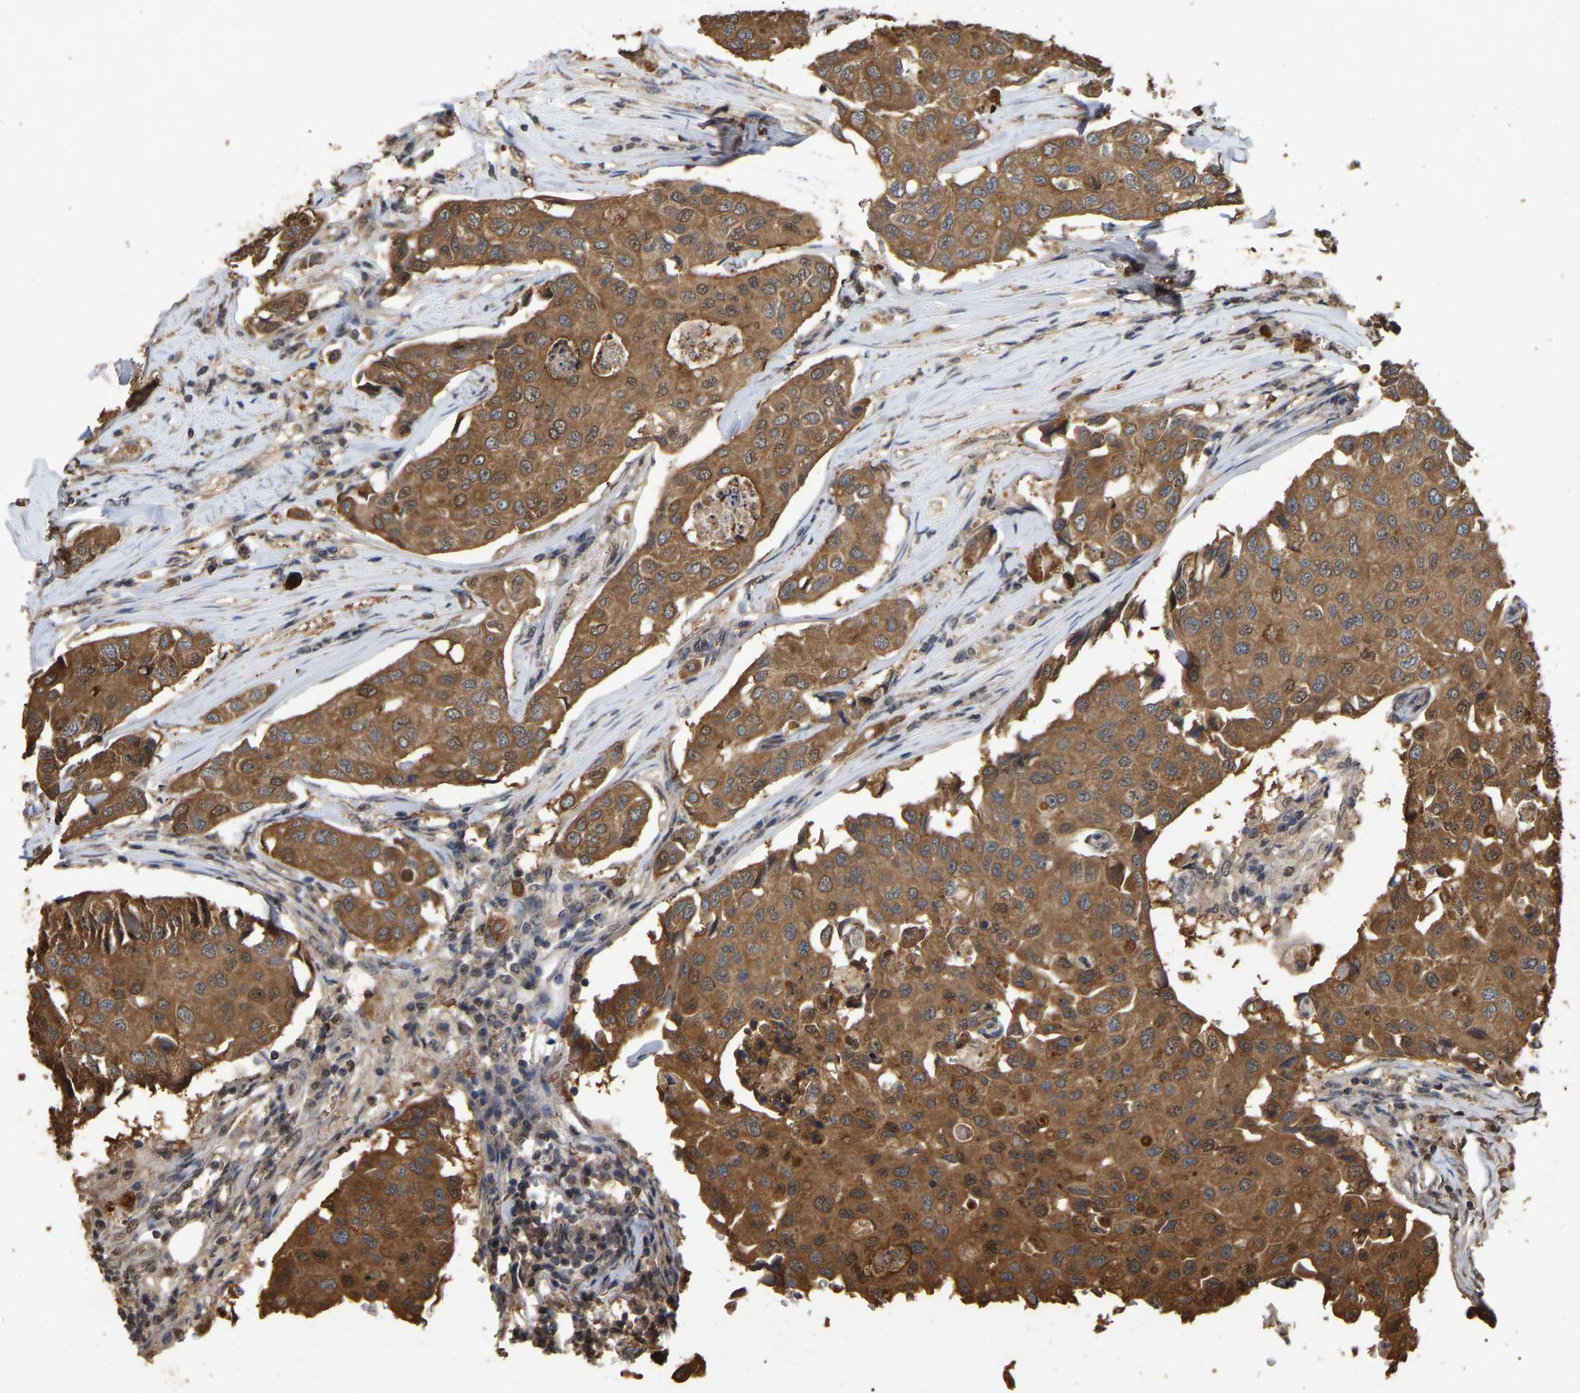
{"staining": {"intensity": "moderate", "quantity": ">75%", "location": "cytoplasmic/membranous"}, "tissue": "breast cancer", "cell_type": "Tumor cells", "image_type": "cancer", "snomed": [{"axis": "morphology", "description": "Duct carcinoma"}, {"axis": "topography", "description": "Breast"}], "caption": "This is an image of IHC staining of breast invasive ductal carcinoma, which shows moderate staining in the cytoplasmic/membranous of tumor cells.", "gene": "FAM219A", "patient": {"sex": "female", "age": 80}}